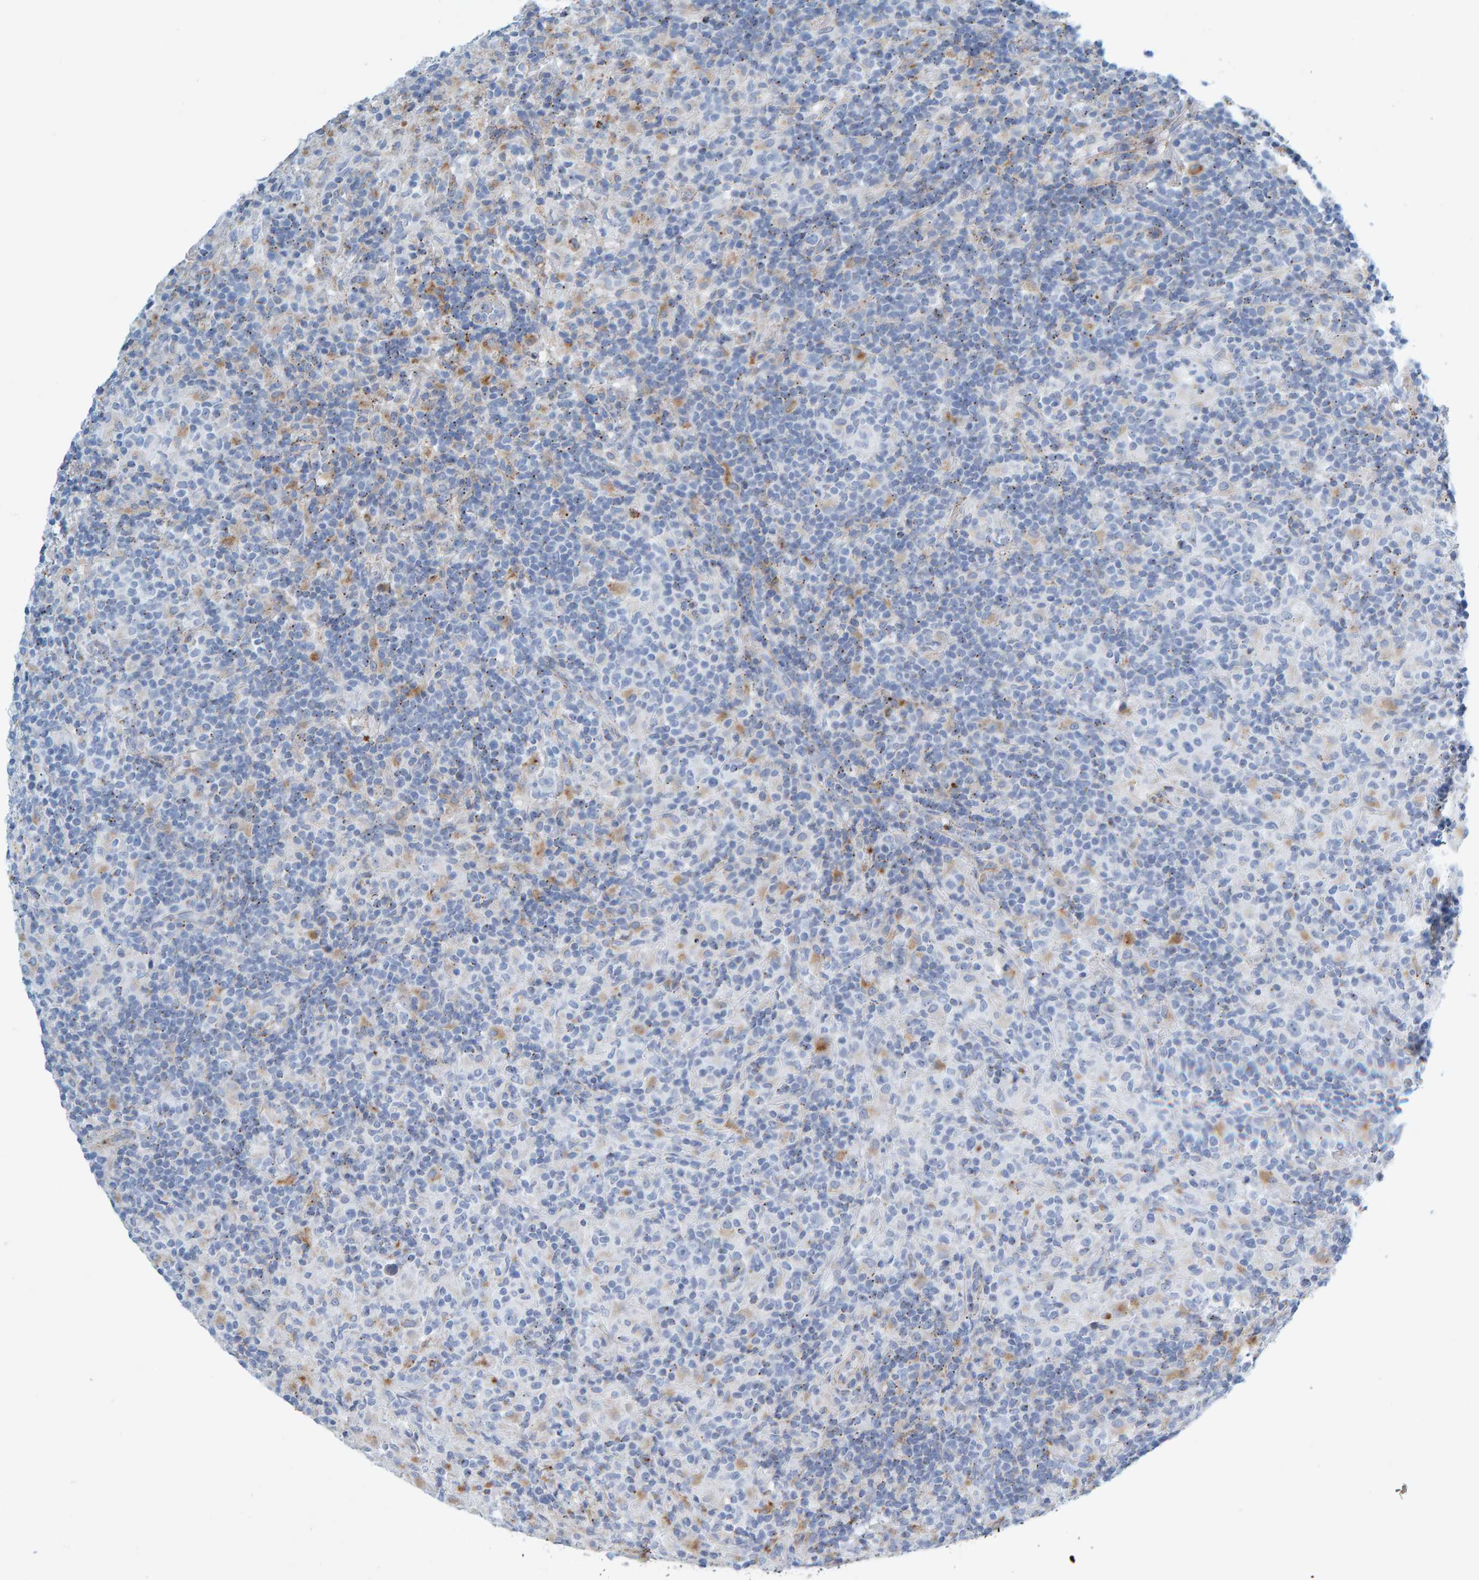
{"staining": {"intensity": "negative", "quantity": "none", "location": "none"}, "tissue": "lymphoma", "cell_type": "Tumor cells", "image_type": "cancer", "snomed": [{"axis": "morphology", "description": "Hodgkin's disease, NOS"}, {"axis": "topography", "description": "Lymph node"}], "caption": "A histopathology image of human Hodgkin's disease is negative for staining in tumor cells.", "gene": "BIN3", "patient": {"sex": "male", "age": 70}}